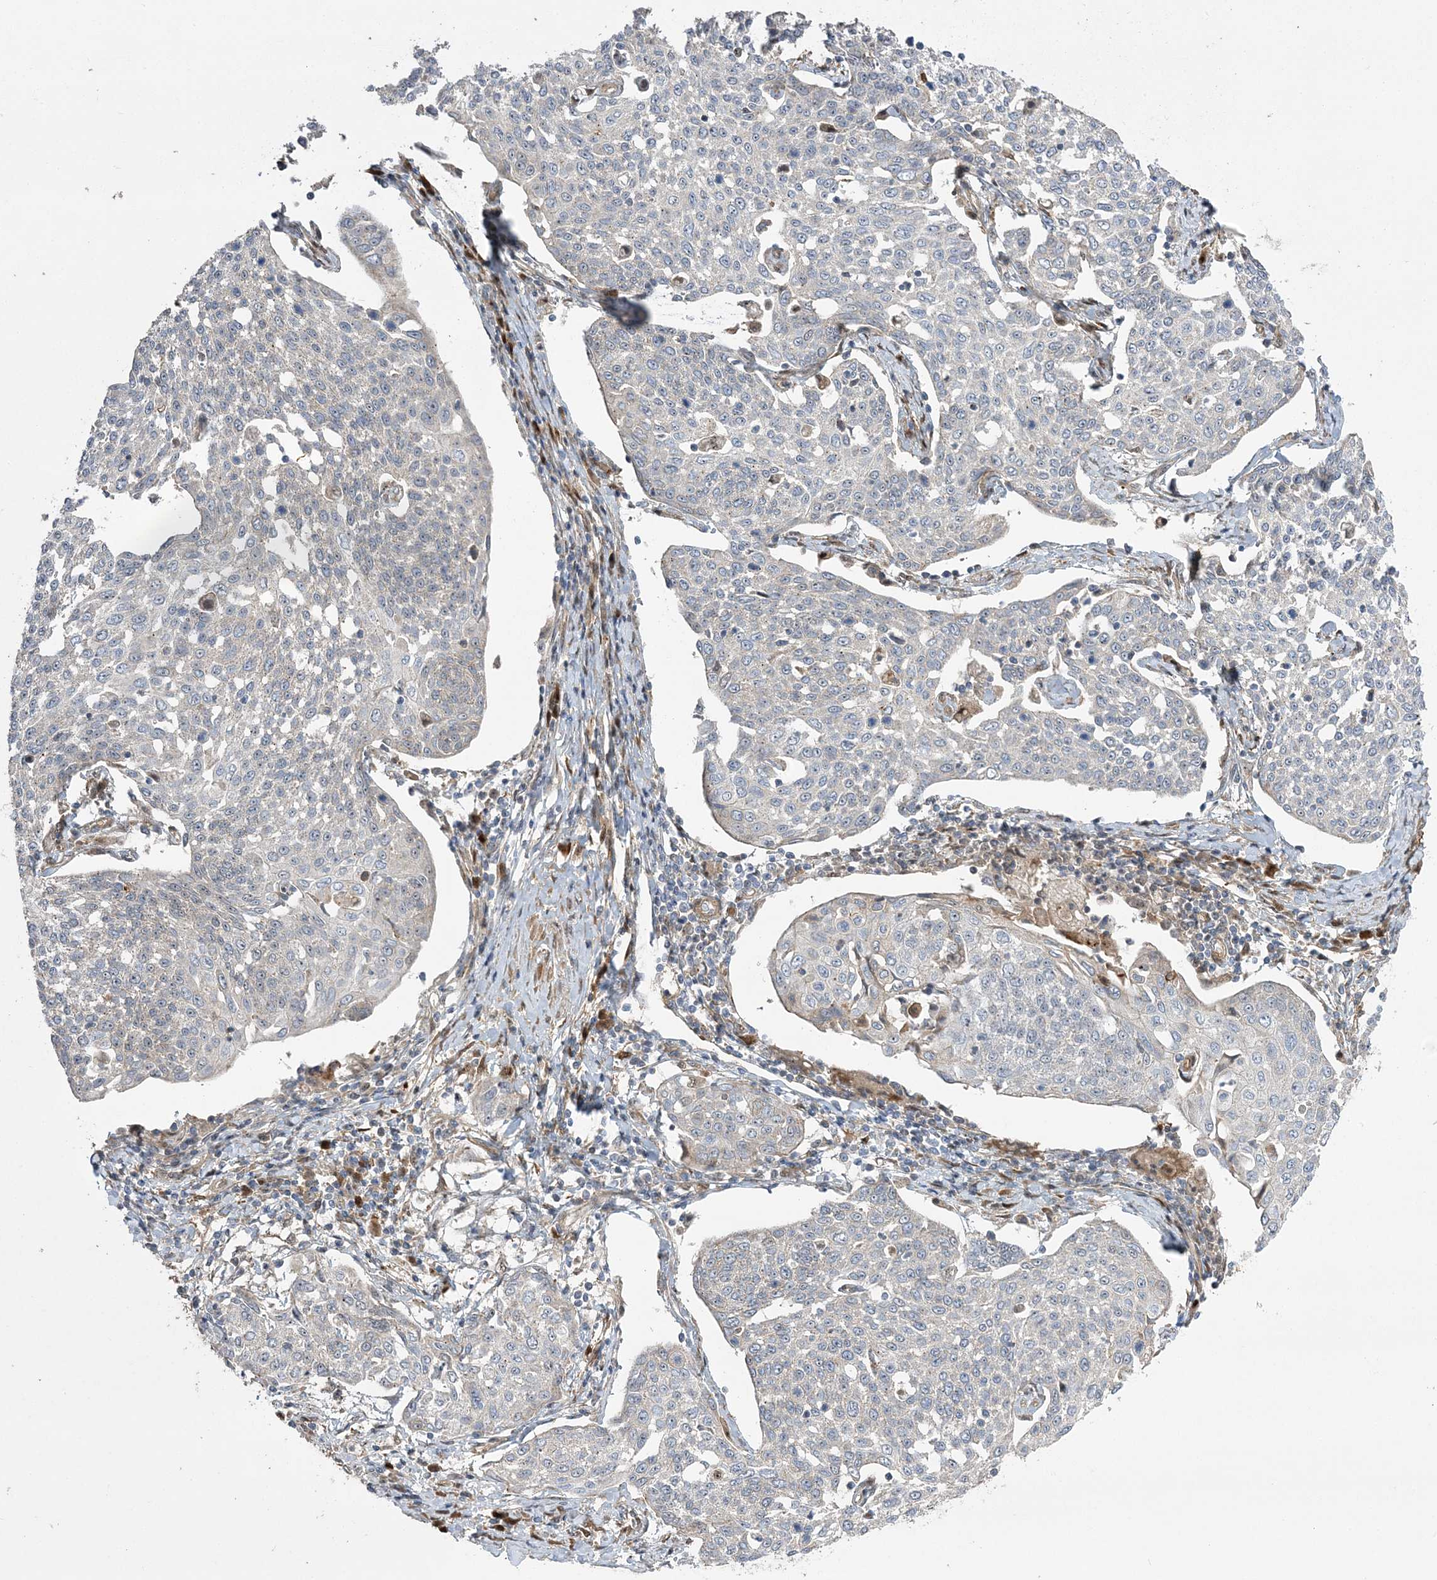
{"staining": {"intensity": "moderate", "quantity": "25%-75%", "location": "nuclear"}, "tissue": "cervical cancer", "cell_type": "Tumor cells", "image_type": "cancer", "snomed": [{"axis": "morphology", "description": "Squamous cell carcinoma, NOS"}, {"axis": "topography", "description": "Cervix"}], "caption": "Moderate nuclear positivity is identified in about 25%-75% of tumor cells in cervical cancer (squamous cell carcinoma). (Brightfield microscopy of DAB IHC at high magnification).", "gene": "NPM3", "patient": {"sex": "female", "age": 34}}